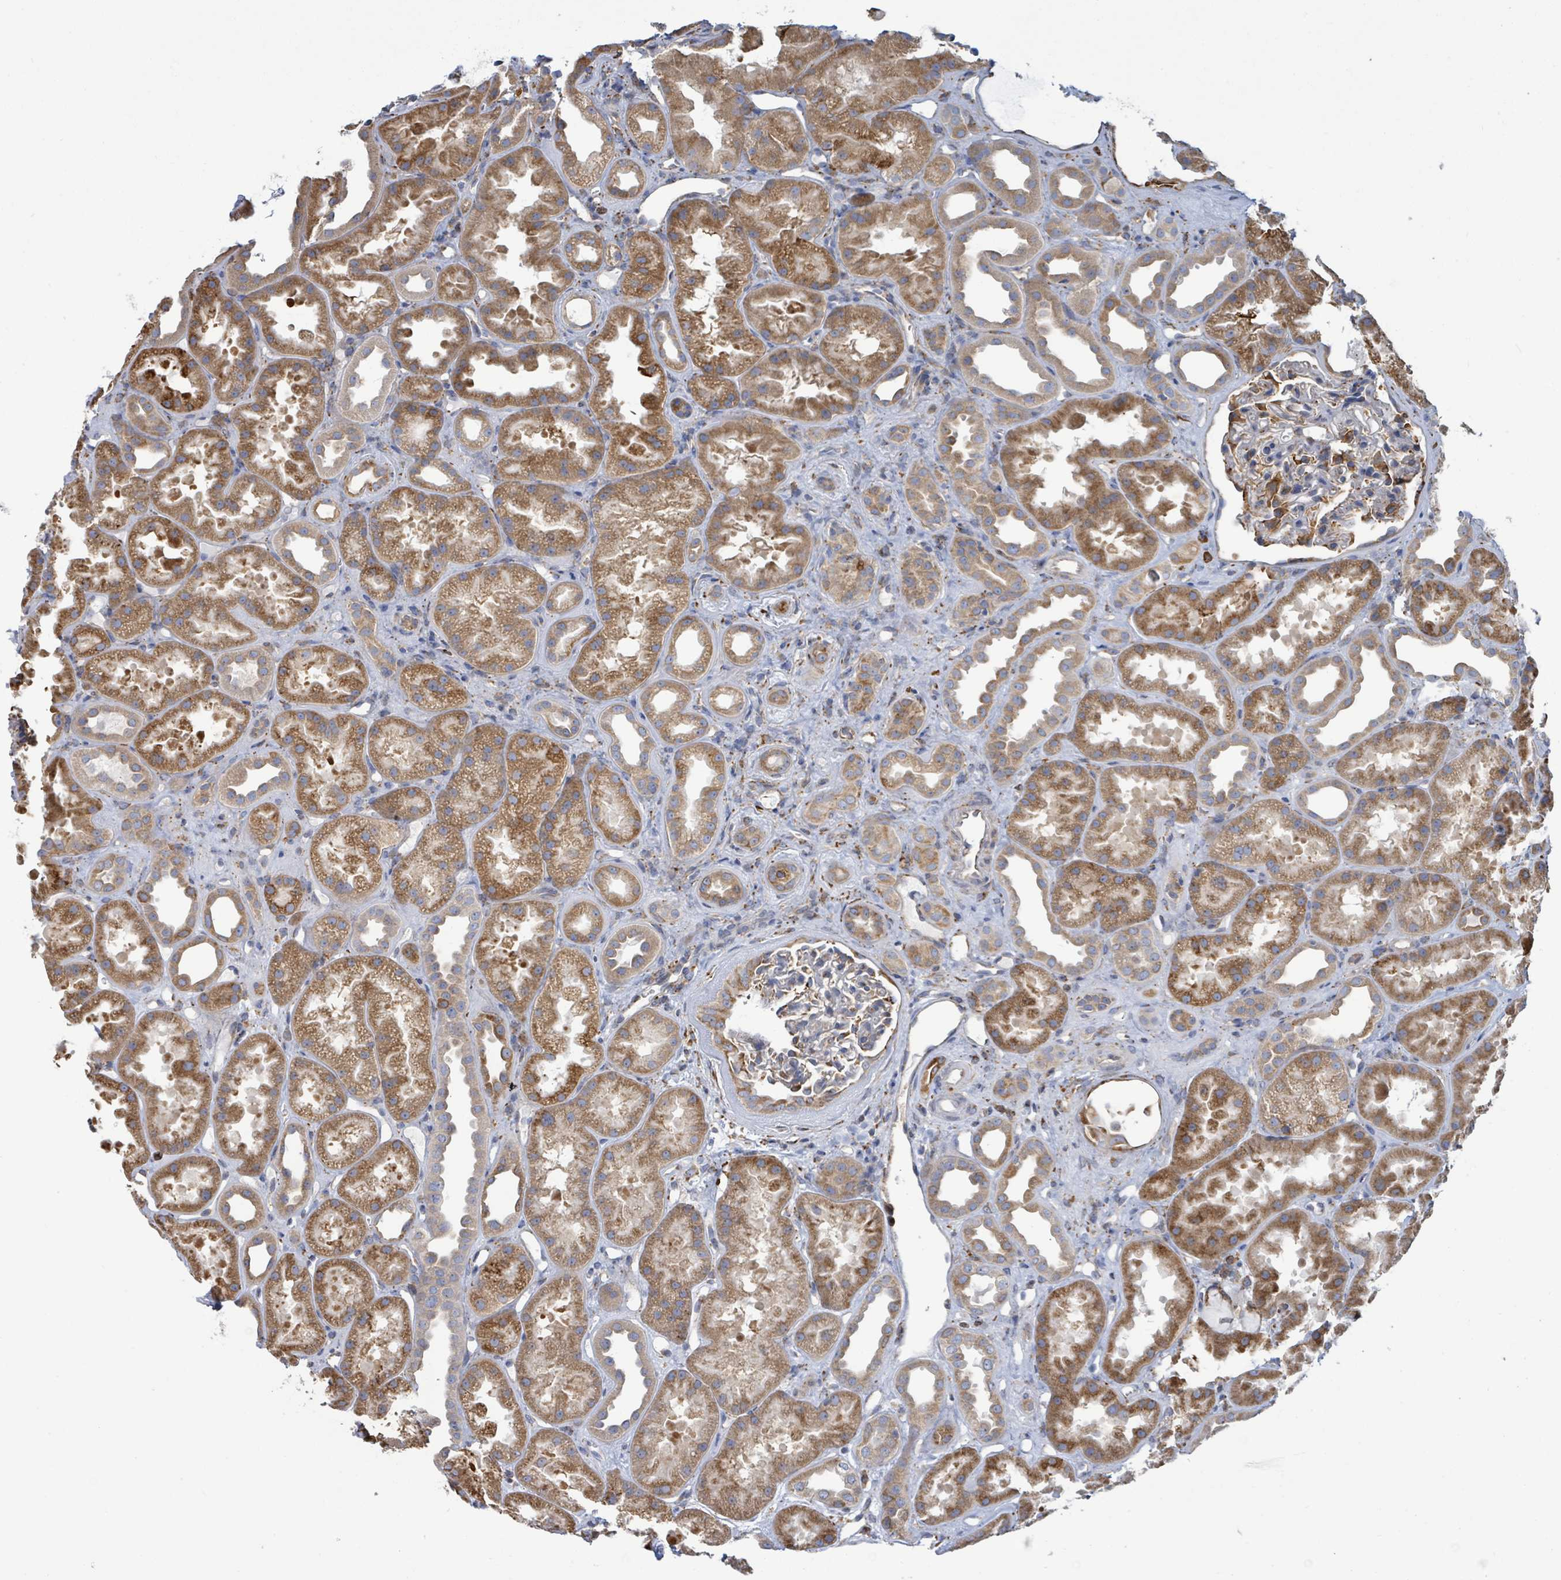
{"staining": {"intensity": "moderate", "quantity": "25%-75%", "location": "cytoplasmic/membranous"}, "tissue": "kidney", "cell_type": "Cells in glomeruli", "image_type": "normal", "snomed": [{"axis": "morphology", "description": "Normal tissue, NOS"}, {"axis": "topography", "description": "Kidney"}], "caption": "Immunohistochemical staining of unremarkable kidney exhibits moderate cytoplasmic/membranous protein positivity in approximately 25%-75% of cells in glomeruli.", "gene": "RFPL4AL1", "patient": {"sex": "male", "age": 61}}